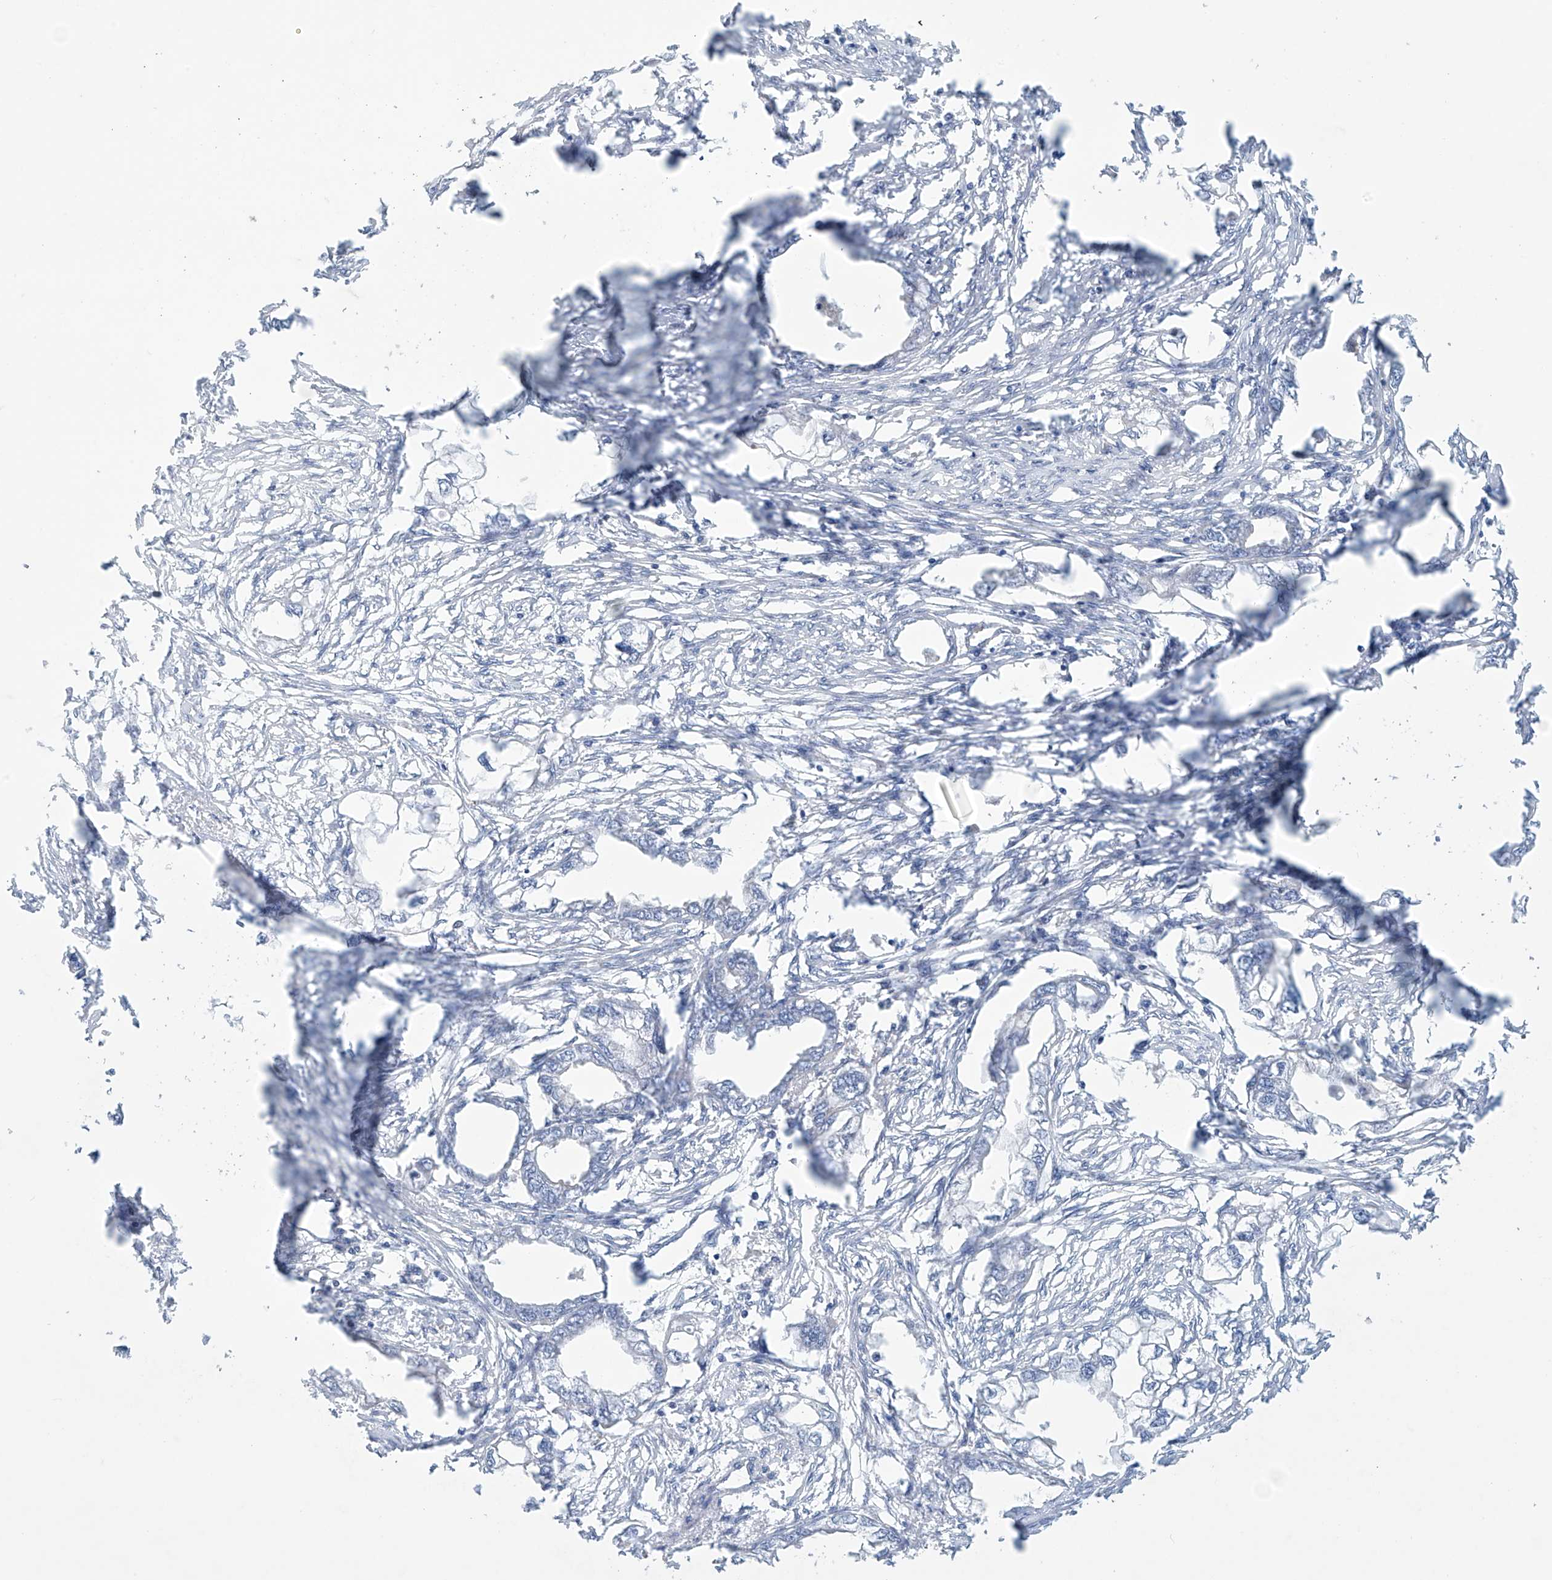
{"staining": {"intensity": "negative", "quantity": "none", "location": "none"}, "tissue": "endometrial cancer", "cell_type": "Tumor cells", "image_type": "cancer", "snomed": [{"axis": "morphology", "description": "Adenocarcinoma, NOS"}, {"axis": "morphology", "description": "Adenocarcinoma, metastatic, NOS"}, {"axis": "topography", "description": "Adipose tissue"}, {"axis": "topography", "description": "Endometrium"}], "caption": "DAB (3,3'-diaminobenzidine) immunohistochemical staining of human endometrial cancer (metastatic adenocarcinoma) shows no significant staining in tumor cells.", "gene": "ABHD13", "patient": {"sex": "female", "age": 67}}